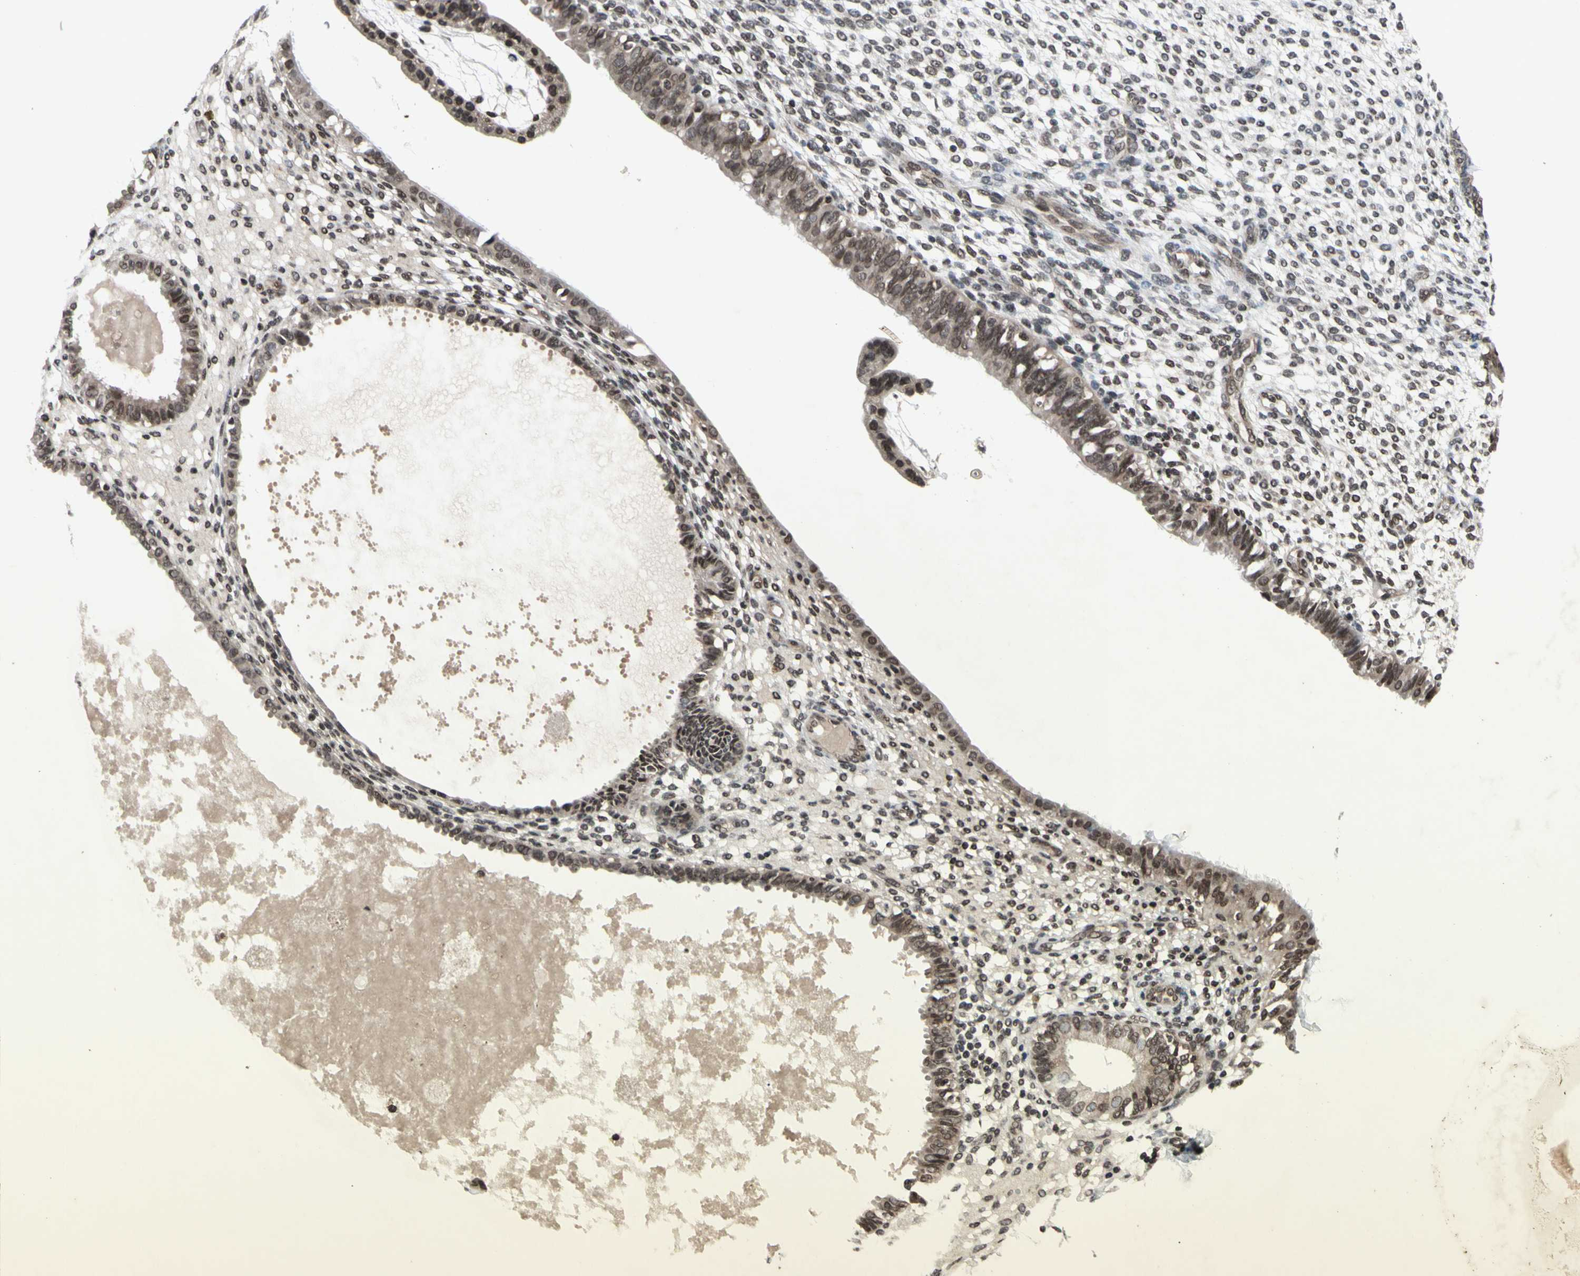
{"staining": {"intensity": "weak", "quantity": "25%-75%", "location": "cytoplasmic/membranous,nuclear"}, "tissue": "endometrium", "cell_type": "Cells in endometrial stroma", "image_type": "normal", "snomed": [{"axis": "morphology", "description": "Normal tissue, NOS"}, {"axis": "topography", "description": "Endometrium"}], "caption": "An image of endometrium stained for a protein demonstrates weak cytoplasmic/membranous,nuclear brown staining in cells in endometrial stroma. Using DAB (brown) and hematoxylin (blue) stains, captured at high magnification using brightfield microscopy.", "gene": "XPO1", "patient": {"sex": "female", "age": 61}}